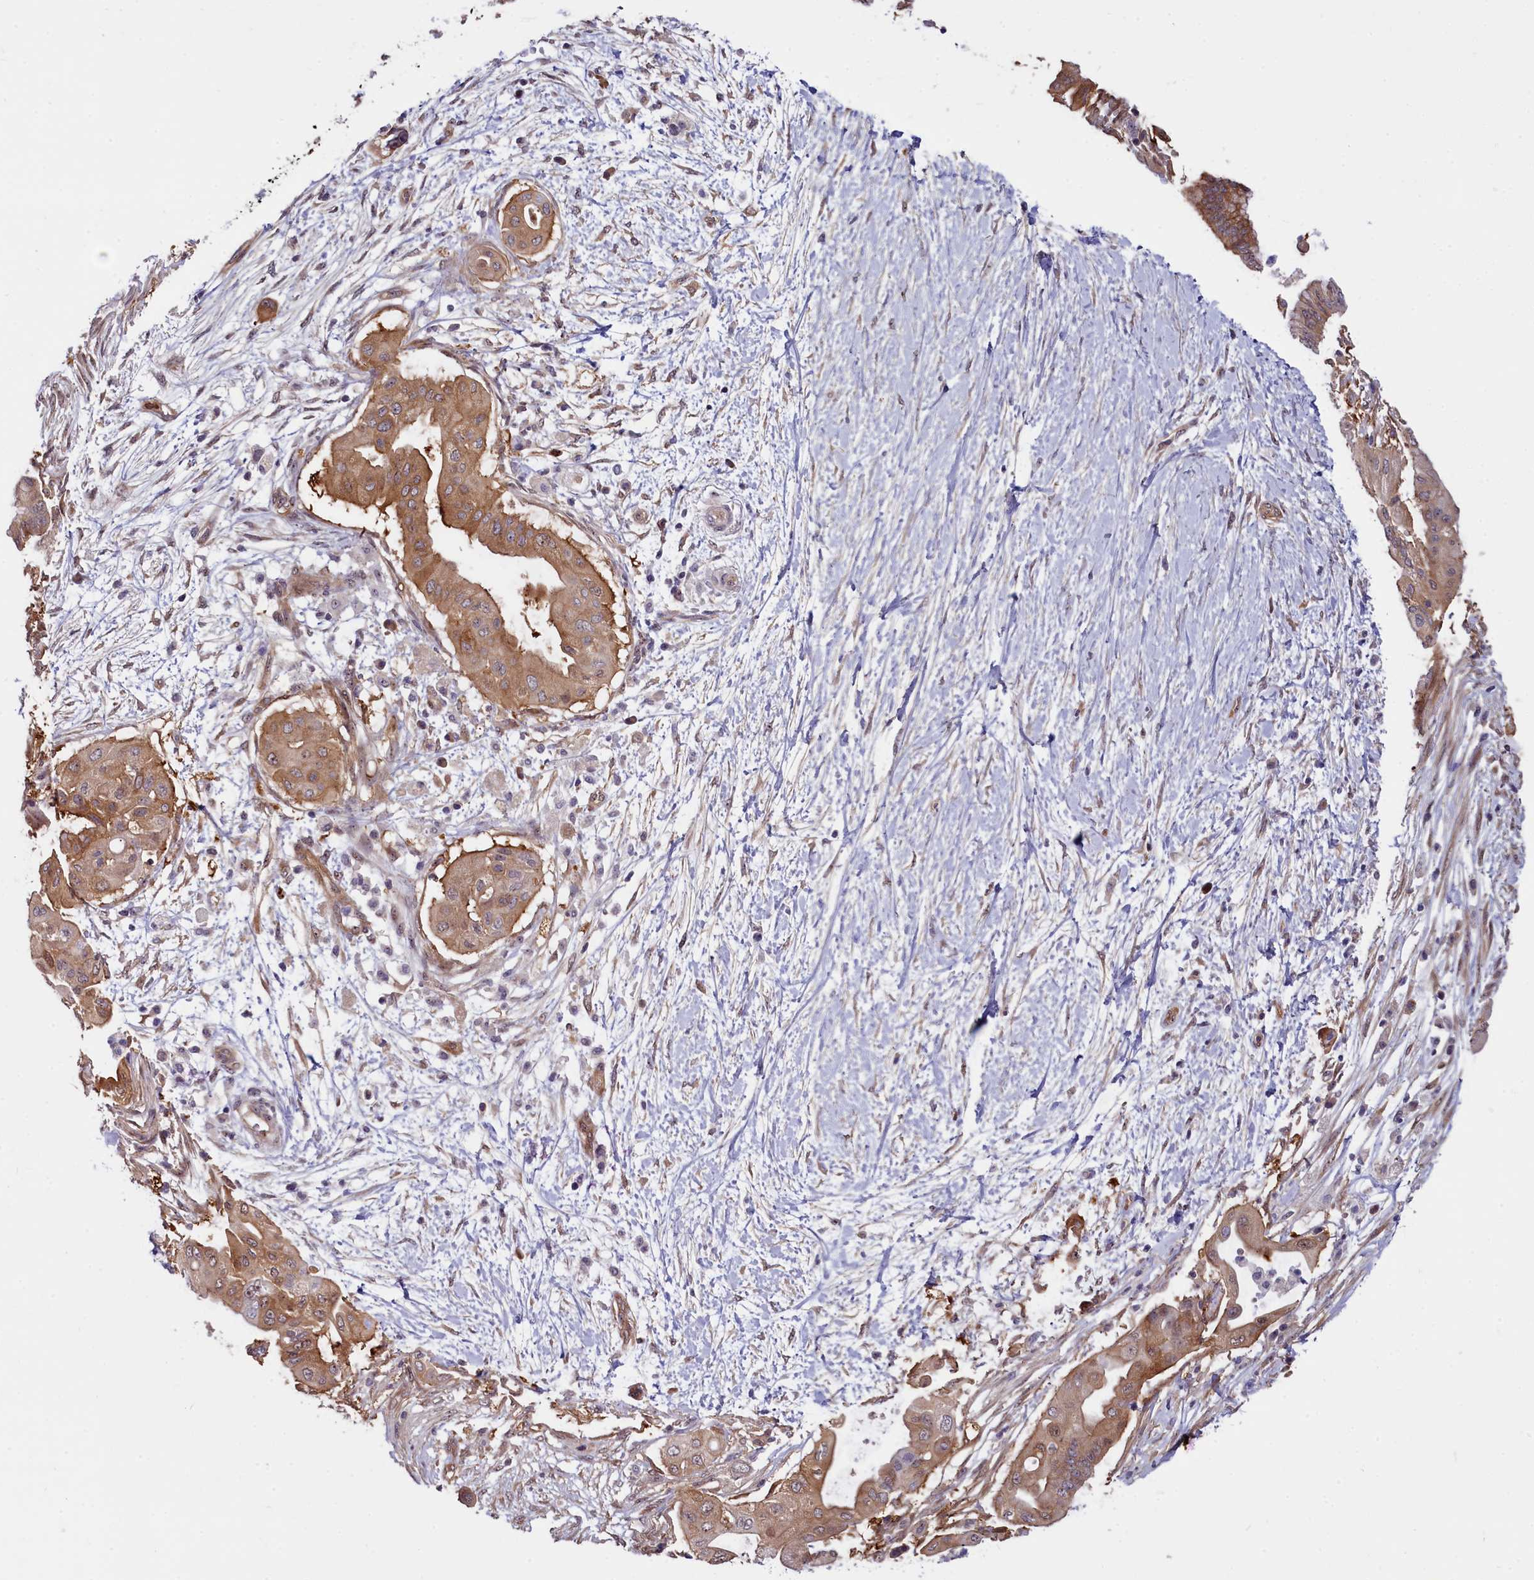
{"staining": {"intensity": "moderate", "quantity": ">75%", "location": "cytoplasmic/membranous"}, "tissue": "pancreatic cancer", "cell_type": "Tumor cells", "image_type": "cancer", "snomed": [{"axis": "morphology", "description": "Adenocarcinoma, NOS"}, {"axis": "topography", "description": "Pancreas"}], "caption": "Immunohistochemistry (IHC) of human pancreatic cancer (adenocarcinoma) displays medium levels of moderate cytoplasmic/membranous positivity in about >75% of tumor cells.", "gene": "BCAR1", "patient": {"sex": "male", "age": 68}}